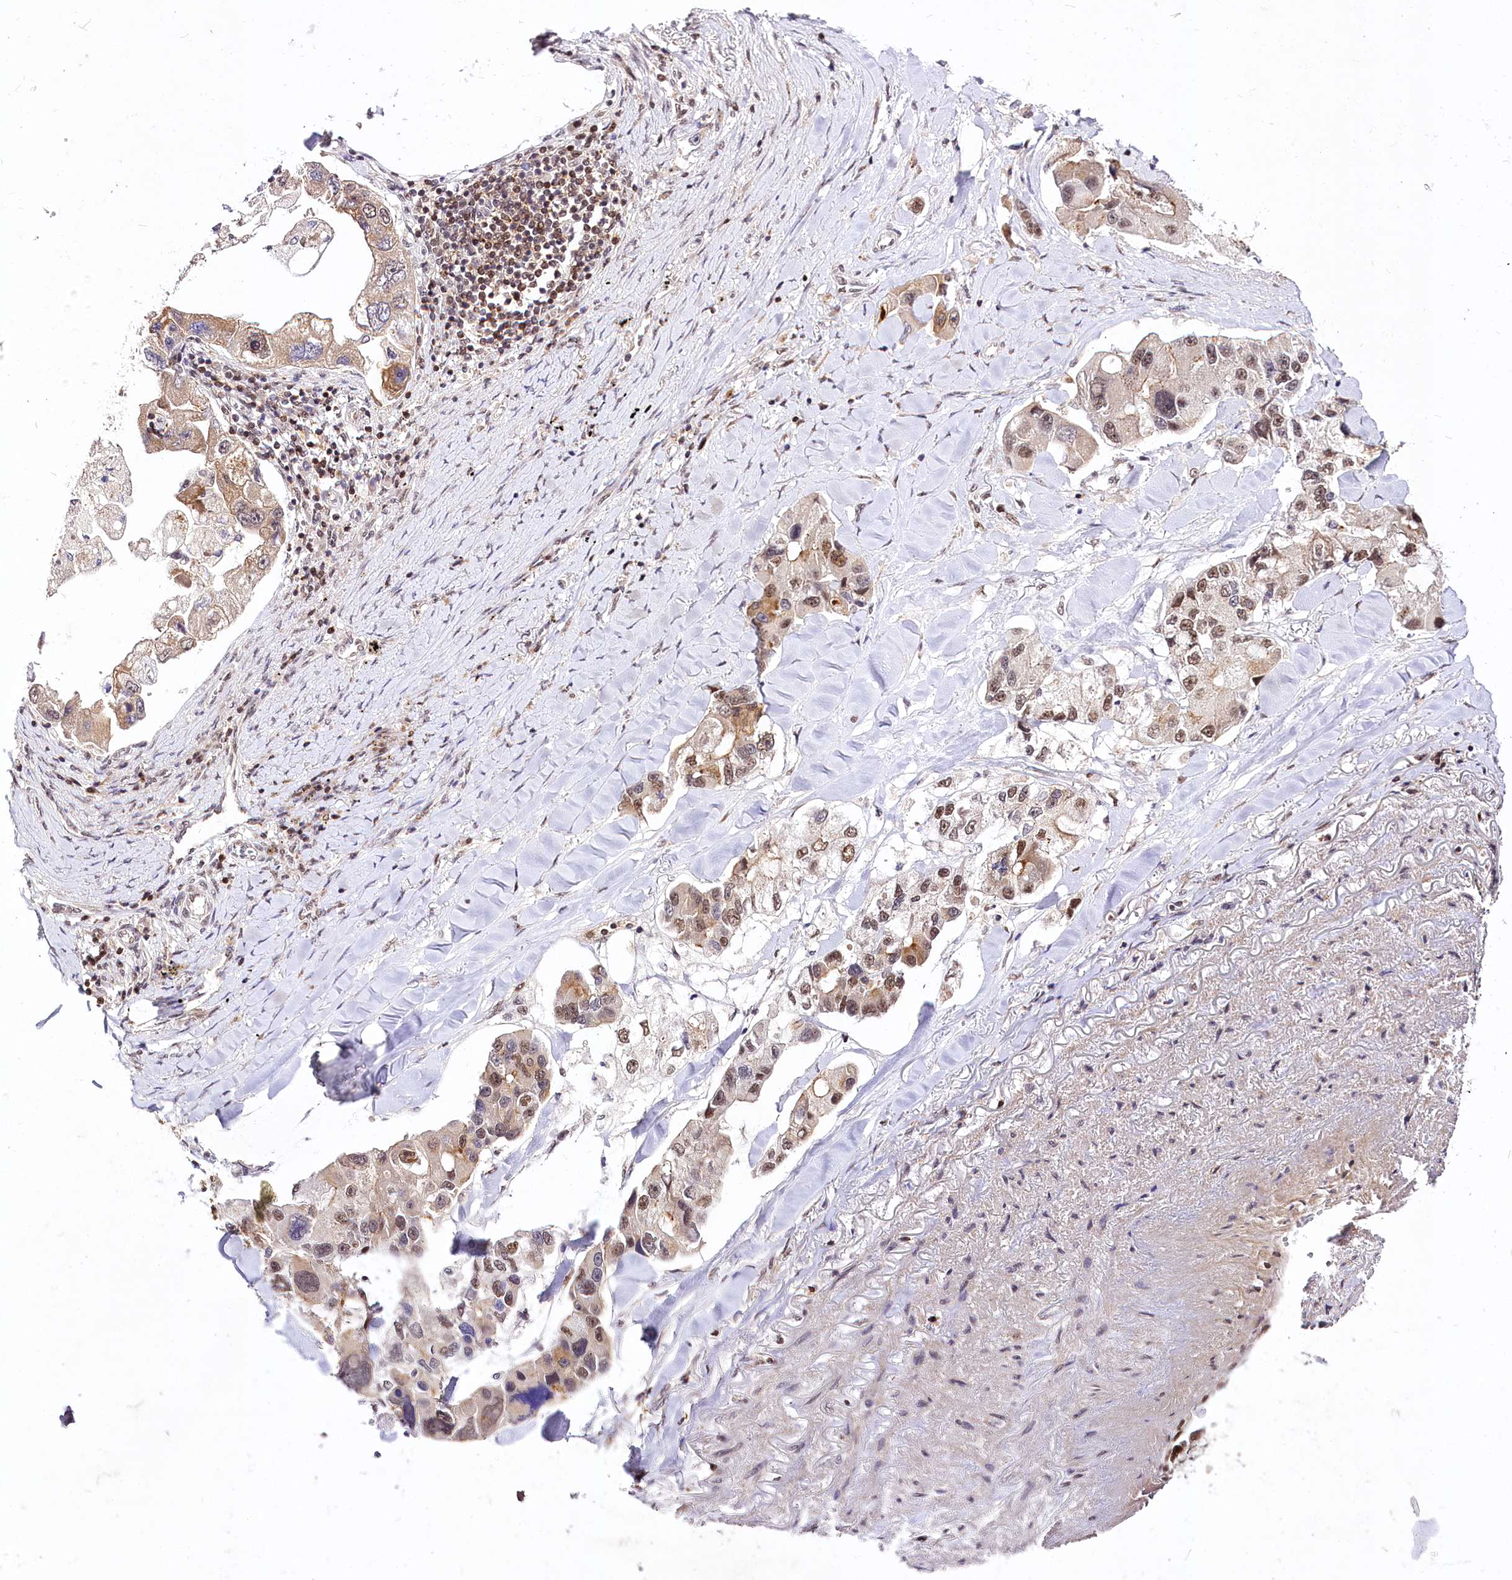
{"staining": {"intensity": "moderate", "quantity": ">75%", "location": "nuclear"}, "tissue": "lung cancer", "cell_type": "Tumor cells", "image_type": "cancer", "snomed": [{"axis": "morphology", "description": "Adenocarcinoma, NOS"}, {"axis": "topography", "description": "Lung"}], "caption": "Lung cancer (adenocarcinoma) stained with a brown dye shows moderate nuclear positive staining in approximately >75% of tumor cells.", "gene": "POLA2", "patient": {"sex": "female", "age": 54}}